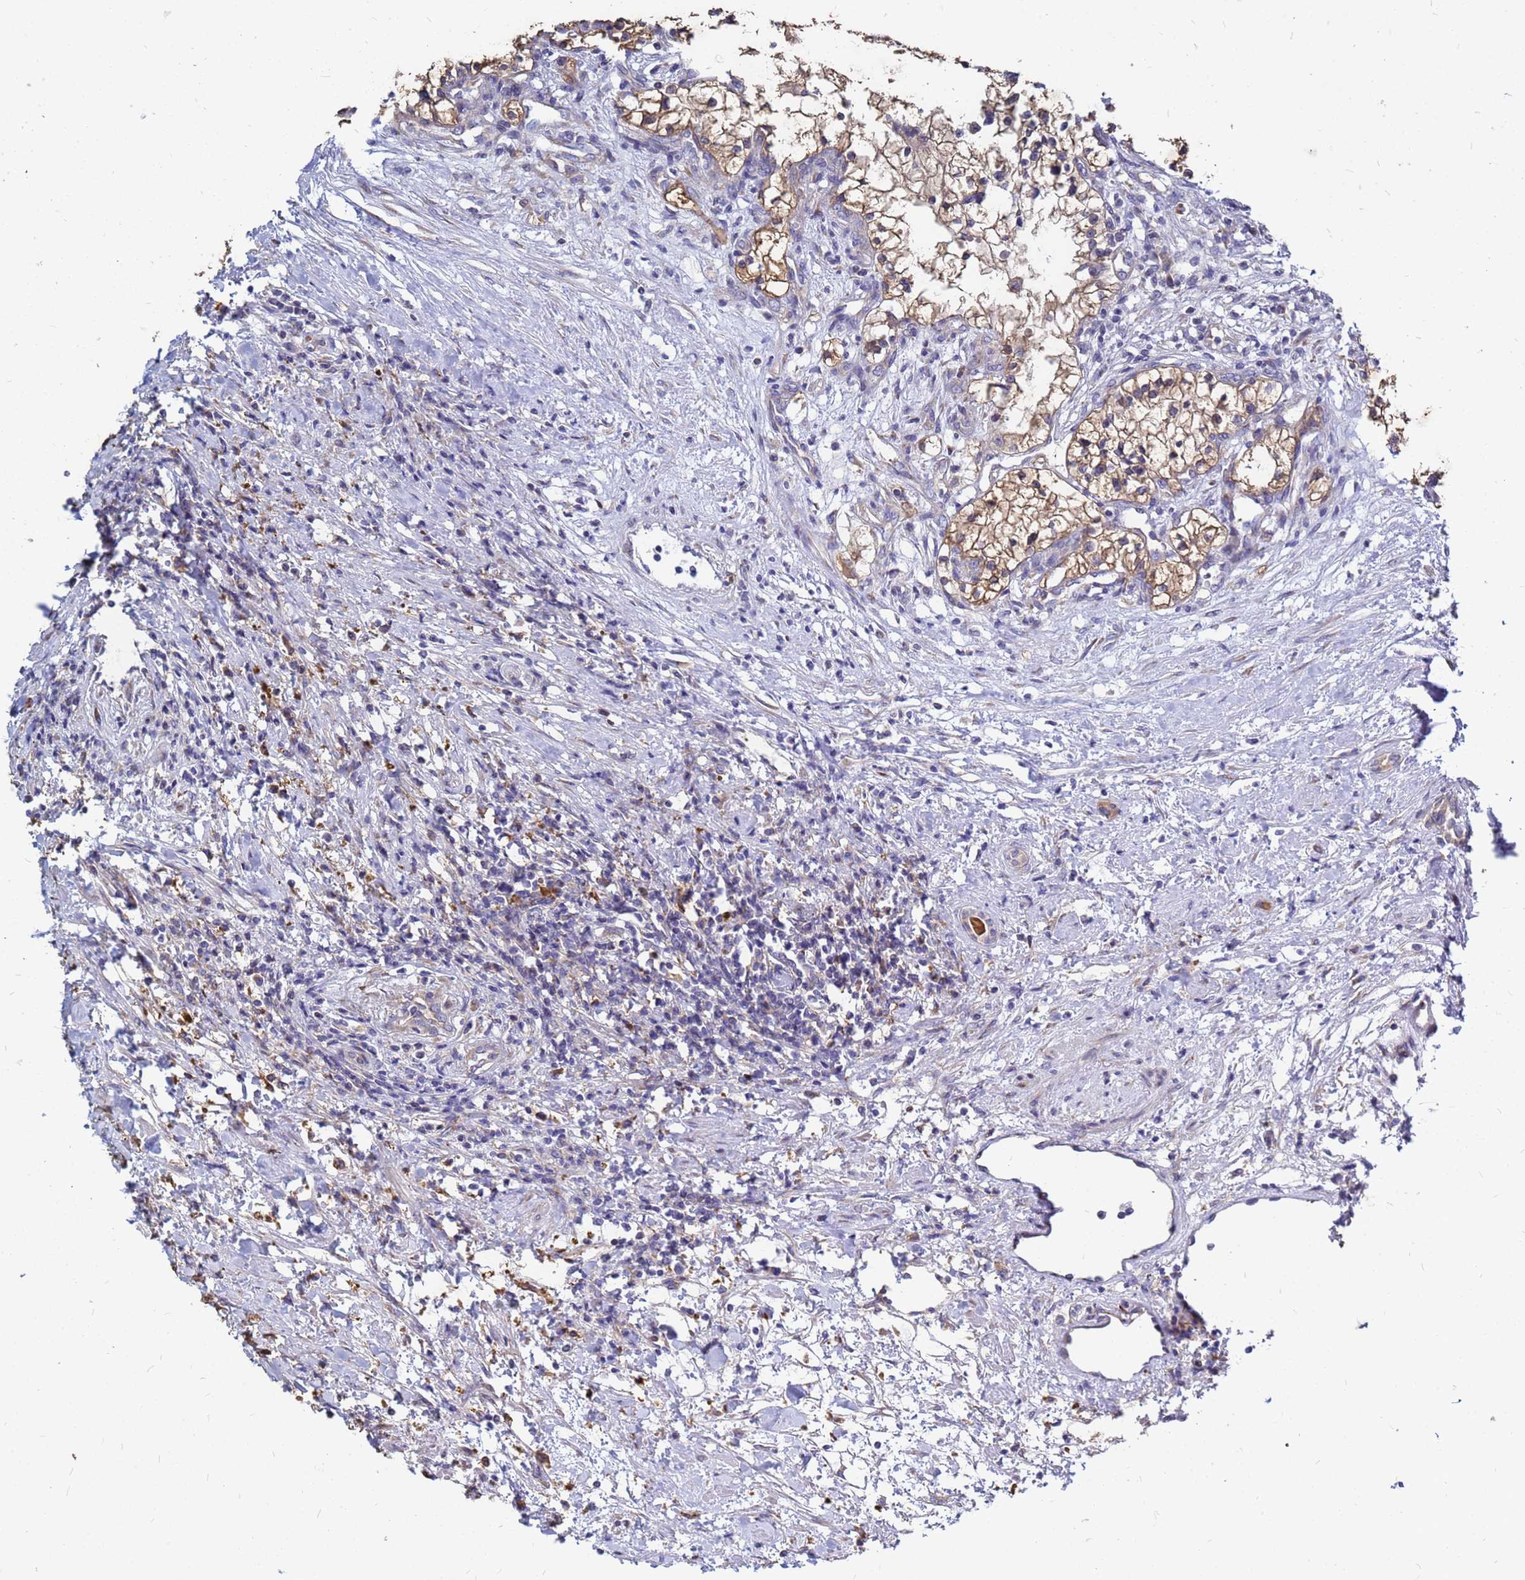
{"staining": {"intensity": "moderate", "quantity": ">75%", "location": "cytoplasmic/membranous"}, "tissue": "renal cancer", "cell_type": "Tumor cells", "image_type": "cancer", "snomed": [{"axis": "morphology", "description": "Normal tissue, NOS"}, {"axis": "morphology", "description": "Adenocarcinoma, NOS"}, {"axis": "topography", "description": "Kidney"}], "caption": "Protein analysis of renal cancer (adenocarcinoma) tissue shows moderate cytoplasmic/membranous staining in about >75% of tumor cells. The staining was performed using DAB, with brown indicating positive protein expression. Nuclei are stained blue with hematoxylin.", "gene": "MOB2", "patient": {"sex": "male", "age": 68}}